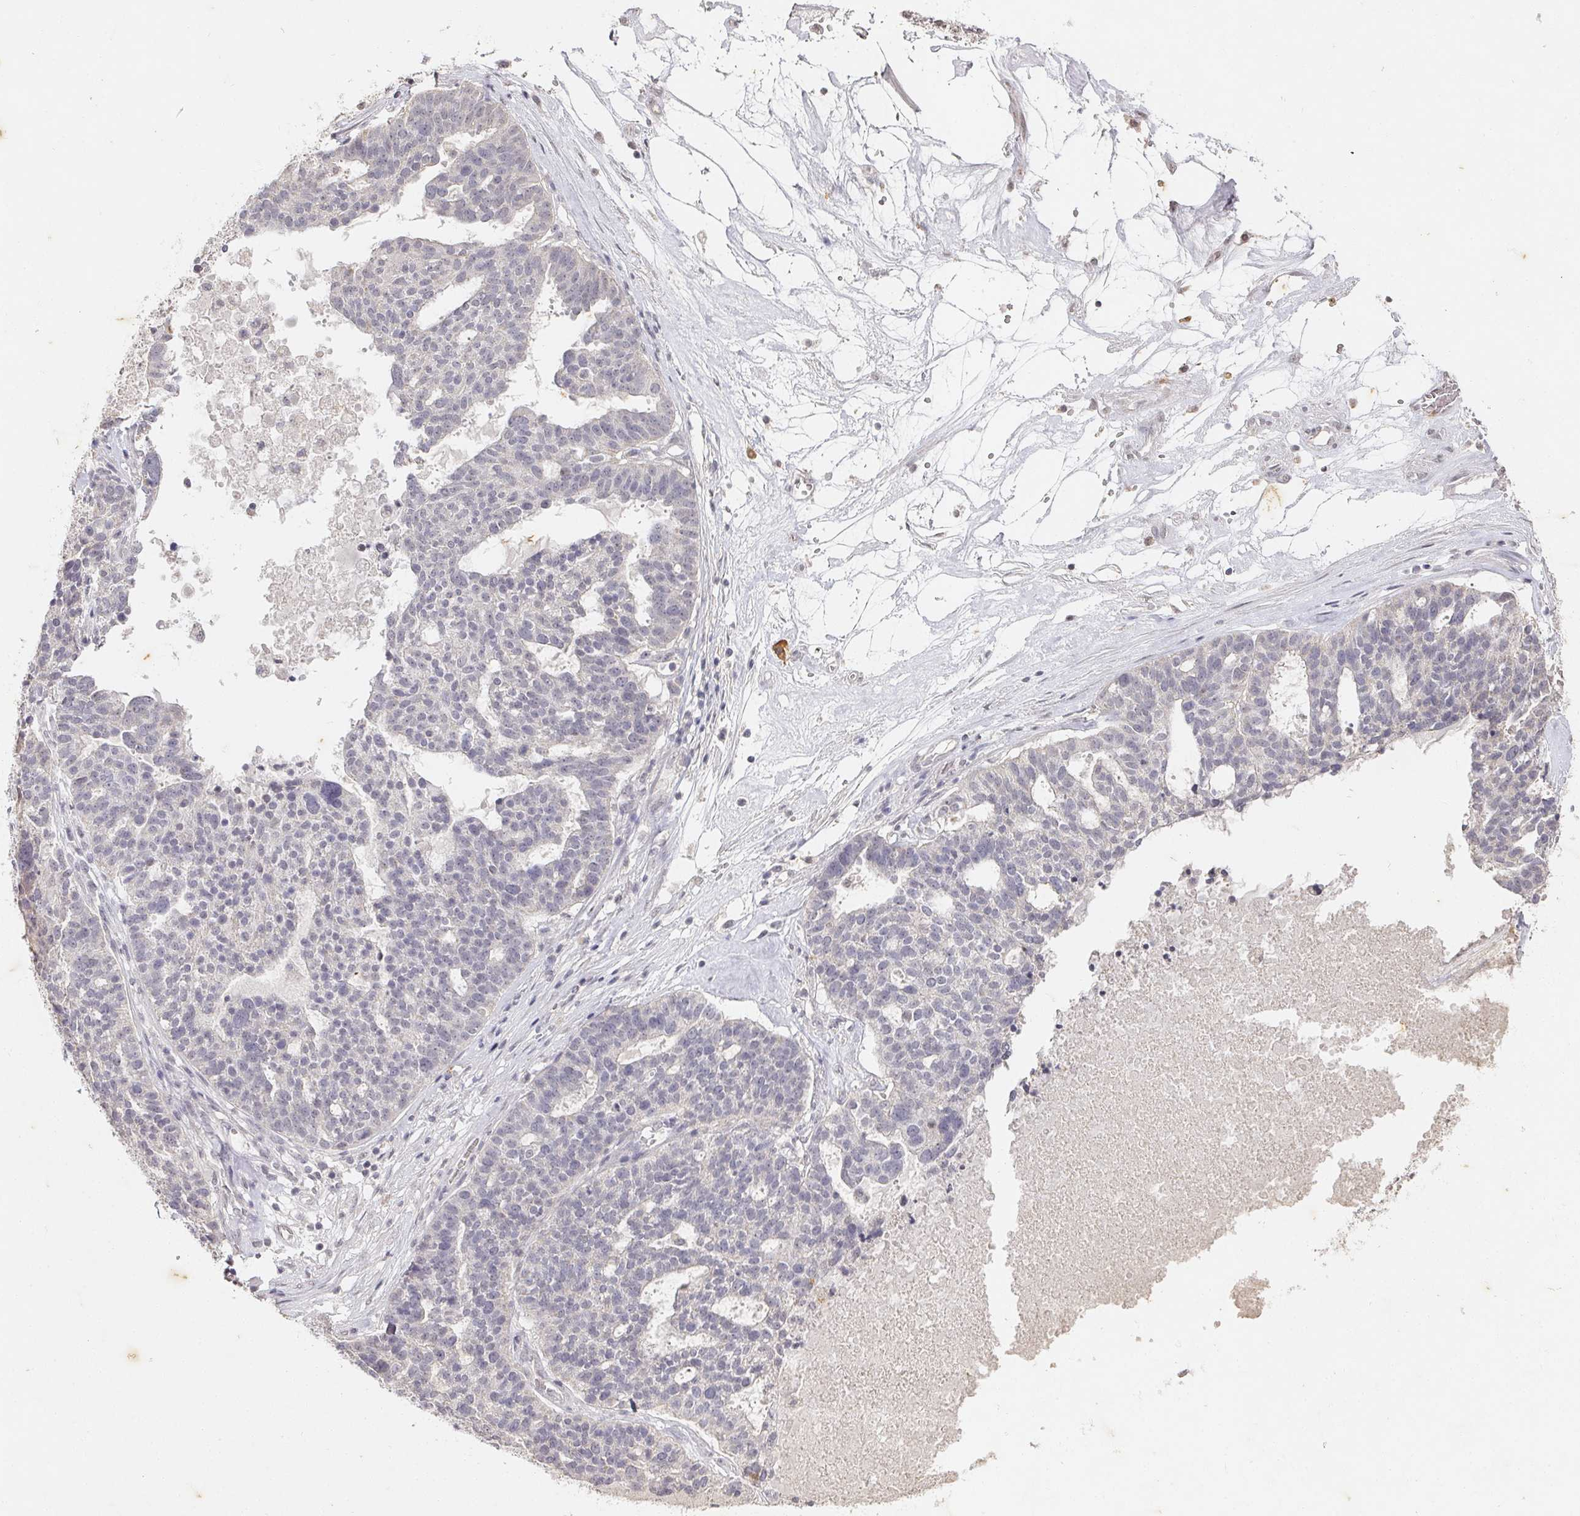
{"staining": {"intensity": "negative", "quantity": "none", "location": "none"}, "tissue": "ovarian cancer", "cell_type": "Tumor cells", "image_type": "cancer", "snomed": [{"axis": "morphology", "description": "Cystadenocarcinoma, serous, NOS"}, {"axis": "topography", "description": "Ovary"}], "caption": "High power microscopy photomicrograph of an IHC histopathology image of serous cystadenocarcinoma (ovarian), revealing no significant expression in tumor cells.", "gene": "CAPN5", "patient": {"sex": "female", "age": 59}}